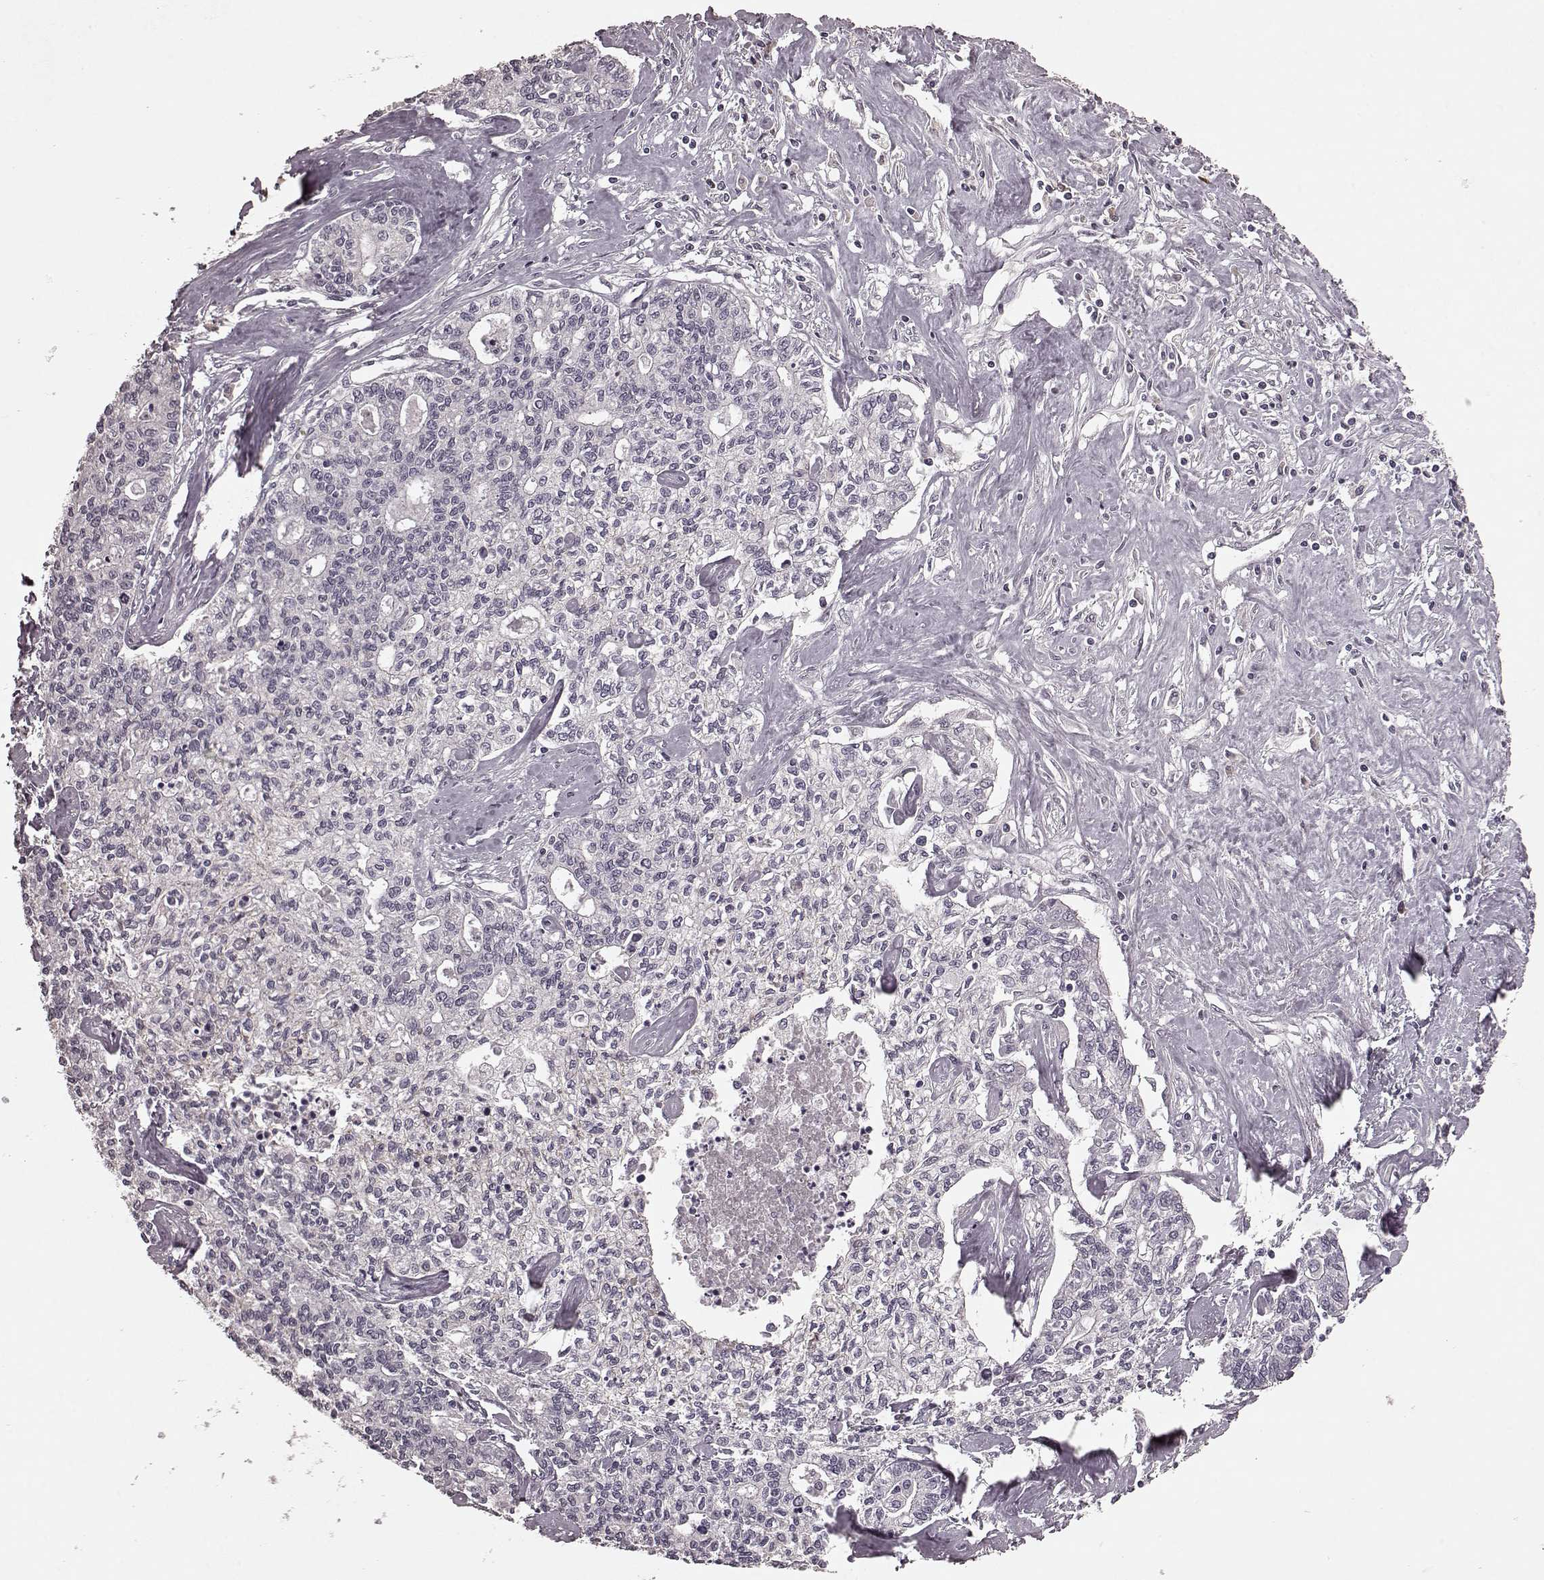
{"staining": {"intensity": "negative", "quantity": "none", "location": "none"}, "tissue": "liver cancer", "cell_type": "Tumor cells", "image_type": "cancer", "snomed": [{"axis": "morphology", "description": "Cholangiocarcinoma"}, {"axis": "topography", "description": "Liver"}], "caption": "A high-resolution micrograph shows immunohistochemistry (IHC) staining of cholangiocarcinoma (liver), which displays no significant positivity in tumor cells.", "gene": "CD28", "patient": {"sex": "female", "age": 61}}